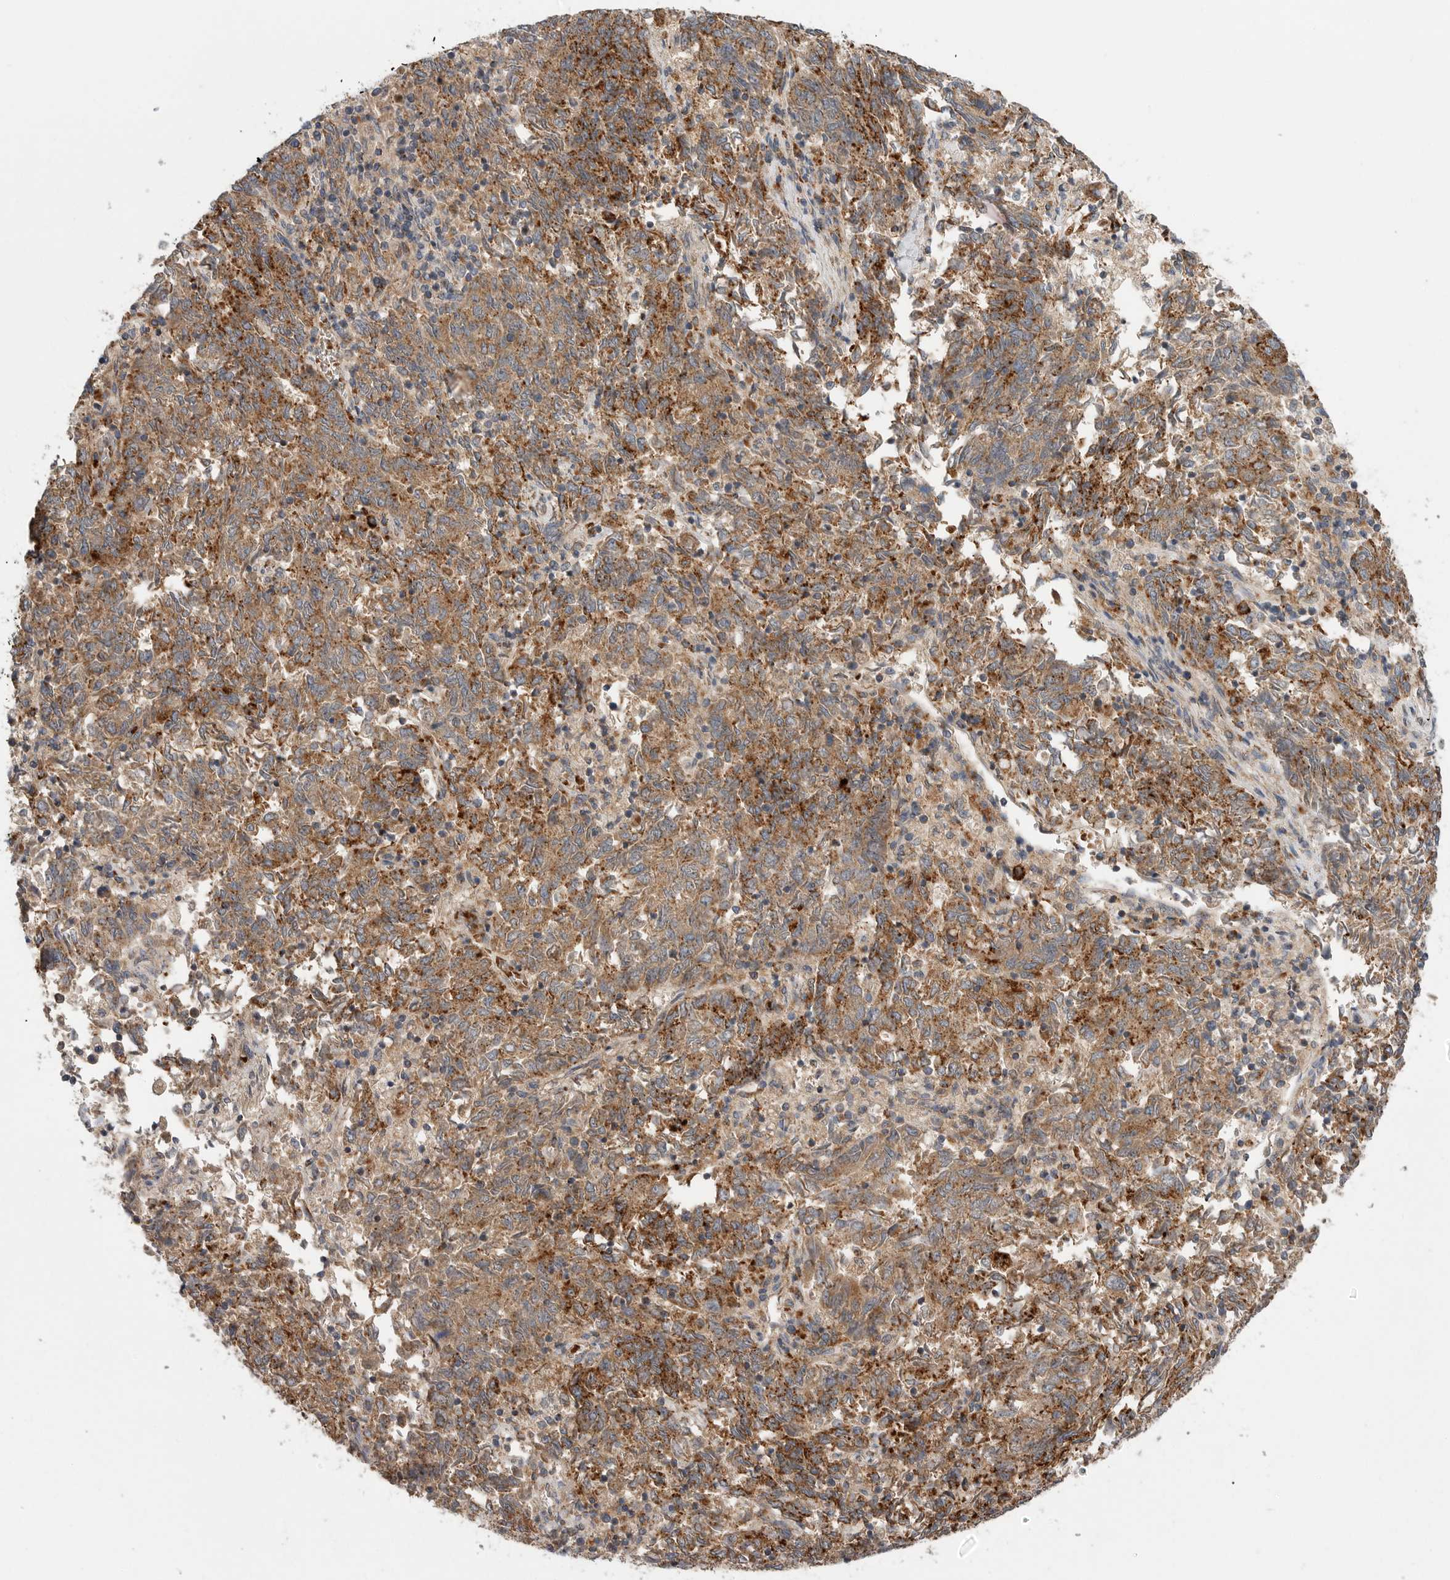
{"staining": {"intensity": "moderate", "quantity": ">75%", "location": "cytoplasmic/membranous"}, "tissue": "endometrial cancer", "cell_type": "Tumor cells", "image_type": "cancer", "snomed": [{"axis": "morphology", "description": "Adenocarcinoma, NOS"}, {"axis": "topography", "description": "Endometrium"}], "caption": "Immunohistochemical staining of adenocarcinoma (endometrial) reveals moderate cytoplasmic/membranous protein staining in approximately >75% of tumor cells.", "gene": "GALNS", "patient": {"sex": "female", "age": 80}}